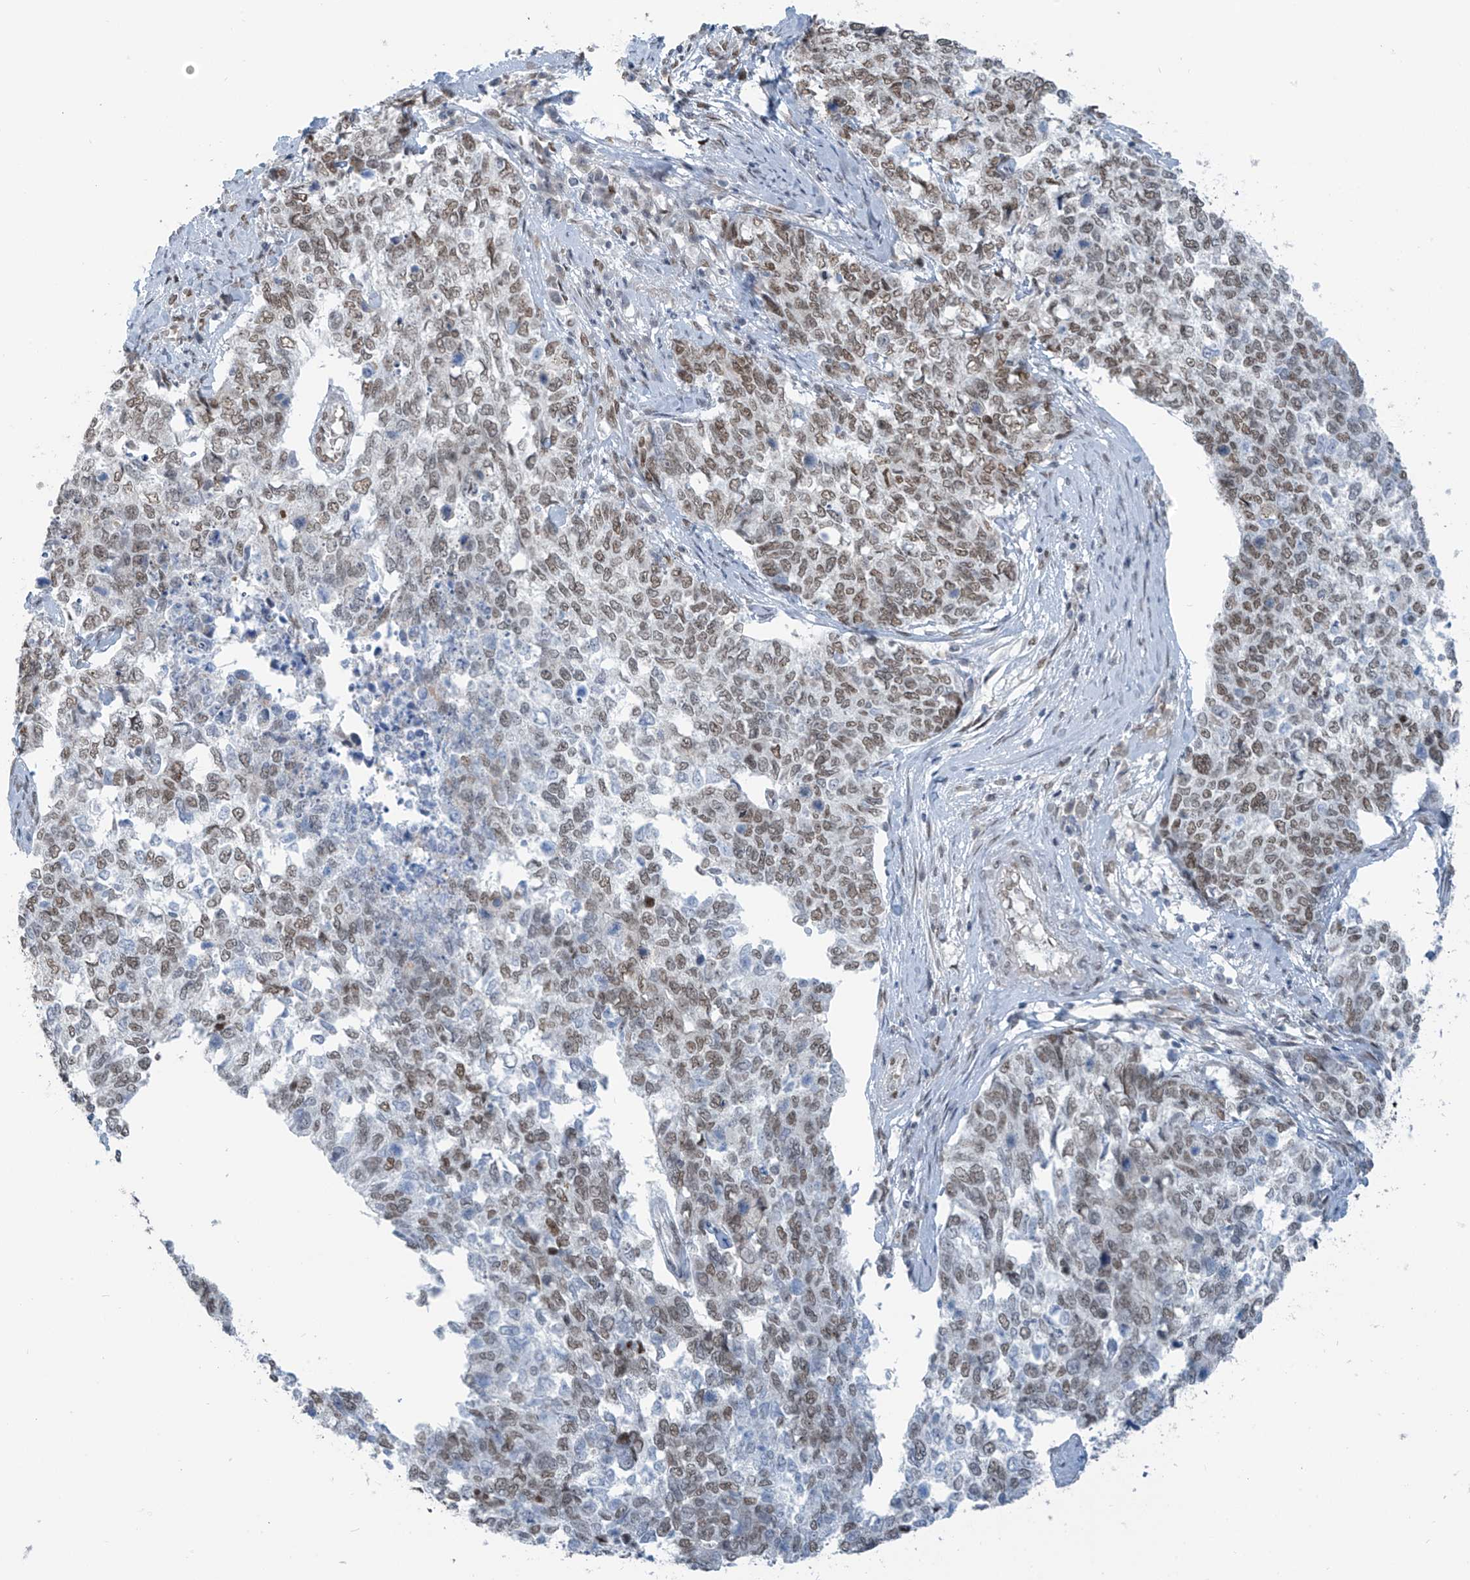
{"staining": {"intensity": "moderate", "quantity": ">75%", "location": "nuclear"}, "tissue": "cervical cancer", "cell_type": "Tumor cells", "image_type": "cancer", "snomed": [{"axis": "morphology", "description": "Squamous cell carcinoma, NOS"}, {"axis": "topography", "description": "Cervix"}], "caption": "High-power microscopy captured an immunohistochemistry (IHC) histopathology image of cervical cancer (squamous cell carcinoma), revealing moderate nuclear expression in about >75% of tumor cells.", "gene": "MCM9", "patient": {"sex": "female", "age": 63}}